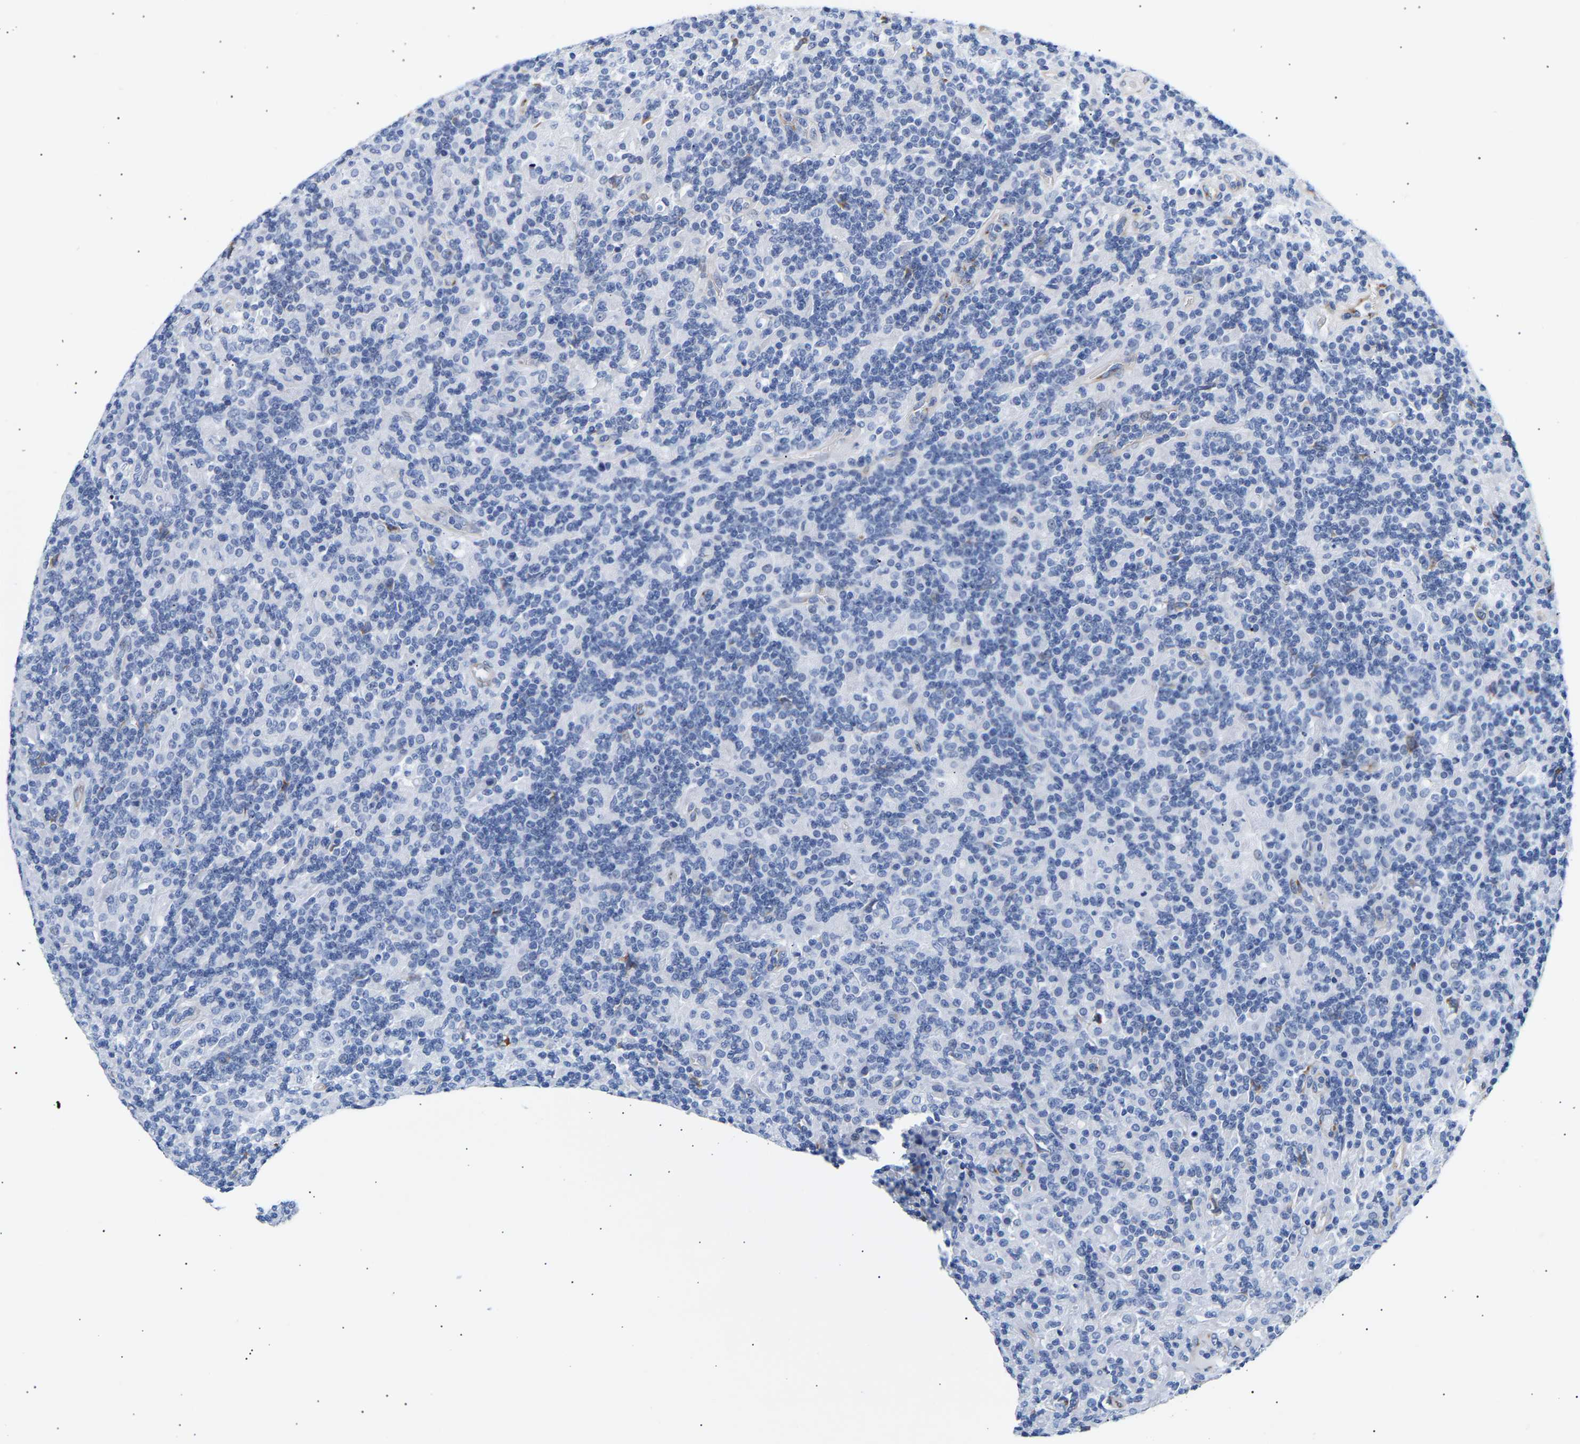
{"staining": {"intensity": "negative", "quantity": "none", "location": "none"}, "tissue": "lymphoma", "cell_type": "Tumor cells", "image_type": "cancer", "snomed": [{"axis": "morphology", "description": "Hodgkin's disease, NOS"}, {"axis": "topography", "description": "Lymph node"}], "caption": "This micrograph is of lymphoma stained with immunohistochemistry (IHC) to label a protein in brown with the nuclei are counter-stained blue. There is no positivity in tumor cells. (DAB immunohistochemistry (IHC) with hematoxylin counter stain).", "gene": "IGFBP7", "patient": {"sex": "male", "age": 70}}